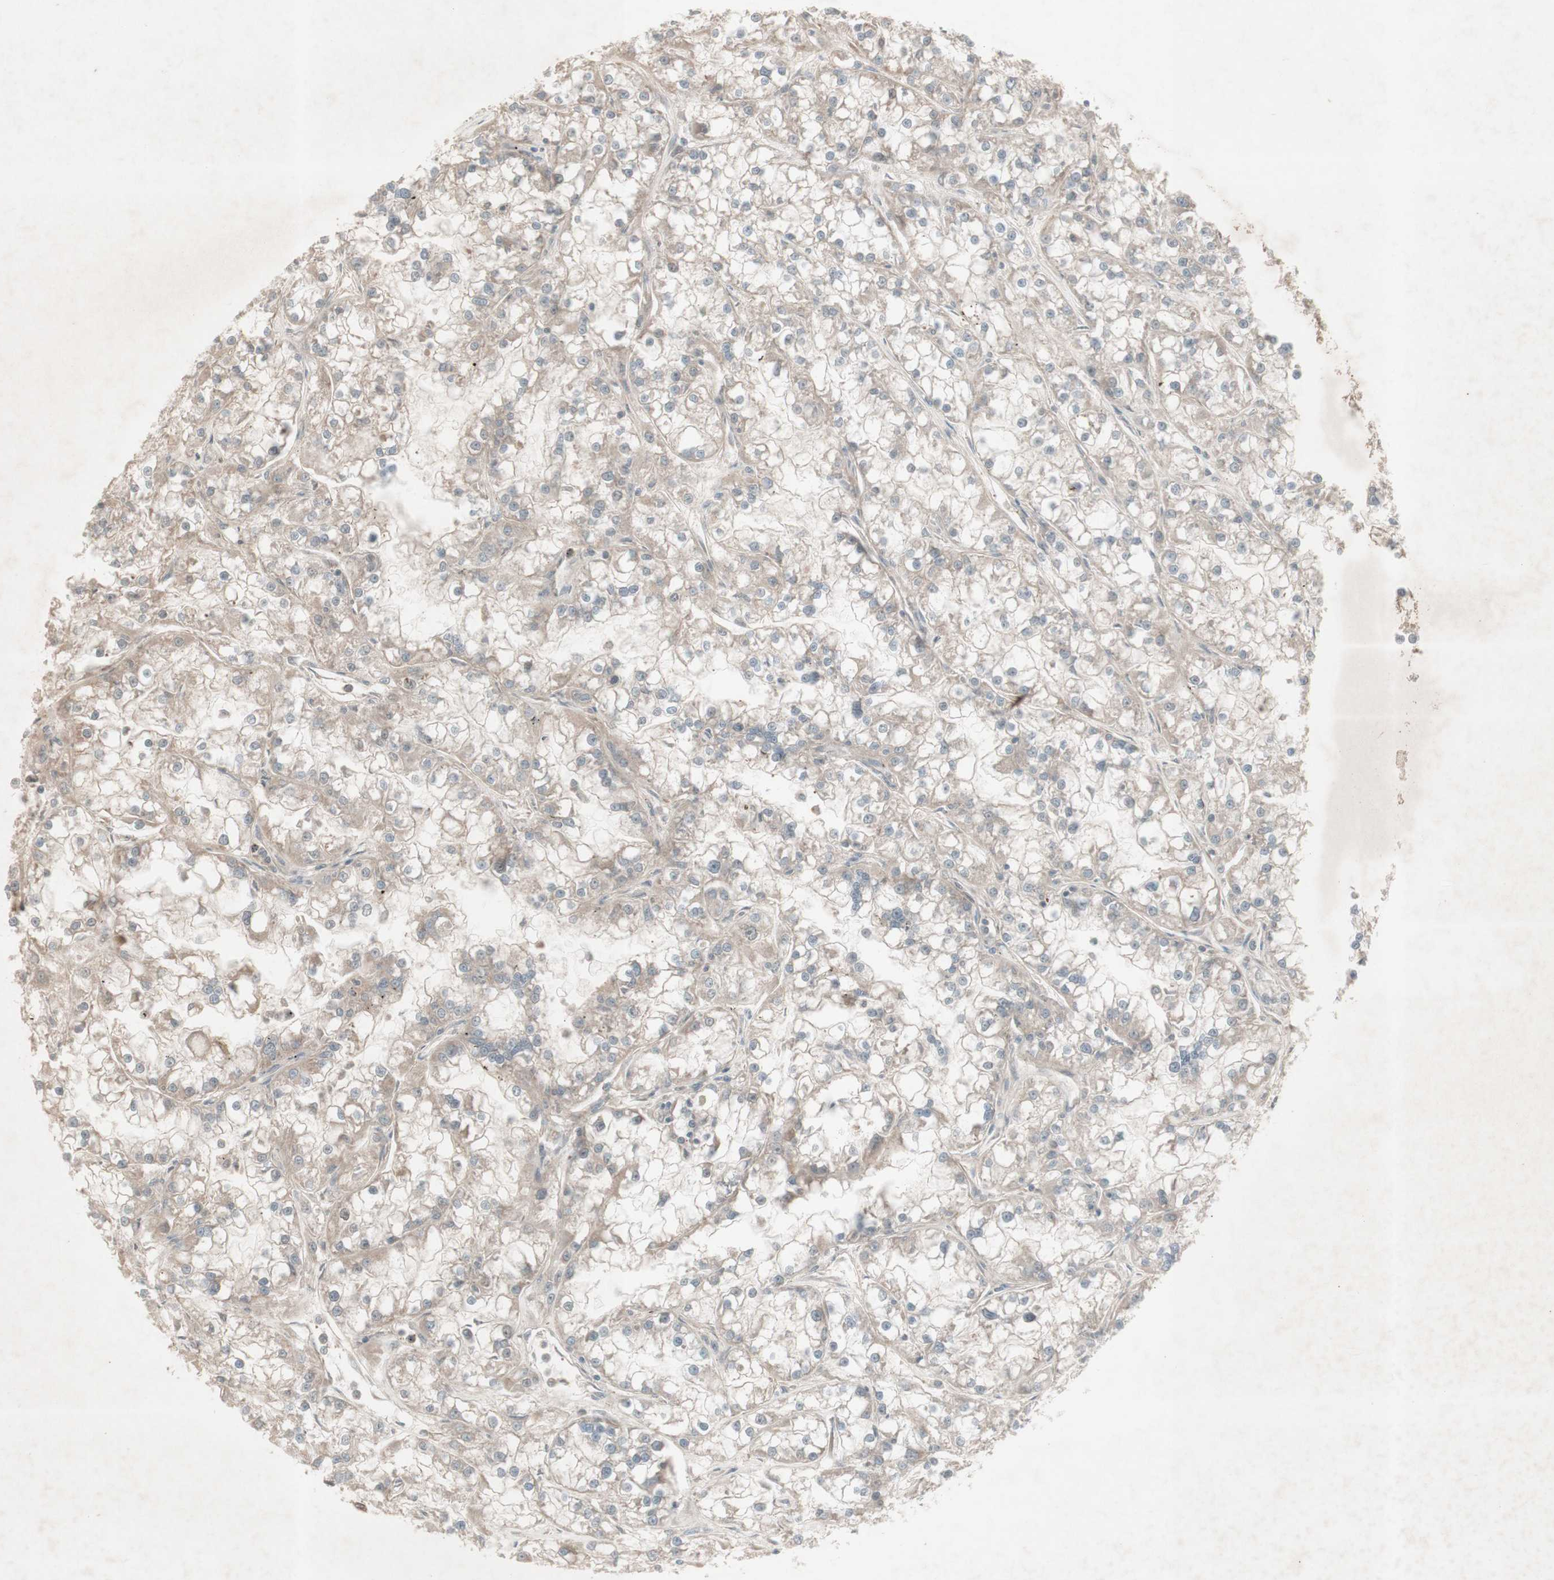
{"staining": {"intensity": "negative", "quantity": "none", "location": "none"}, "tissue": "renal cancer", "cell_type": "Tumor cells", "image_type": "cancer", "snomed": [{"axis": "morphology", "description": "Adenocarcinoma, NOS"}, {"axis": "topography", "description": "Kidney"}], "caption": "Tumor cells show no significant staining in adenocarcinoma (renal).", "gene": "MSH6", "patient": {"sex": "female", "age": 52}}